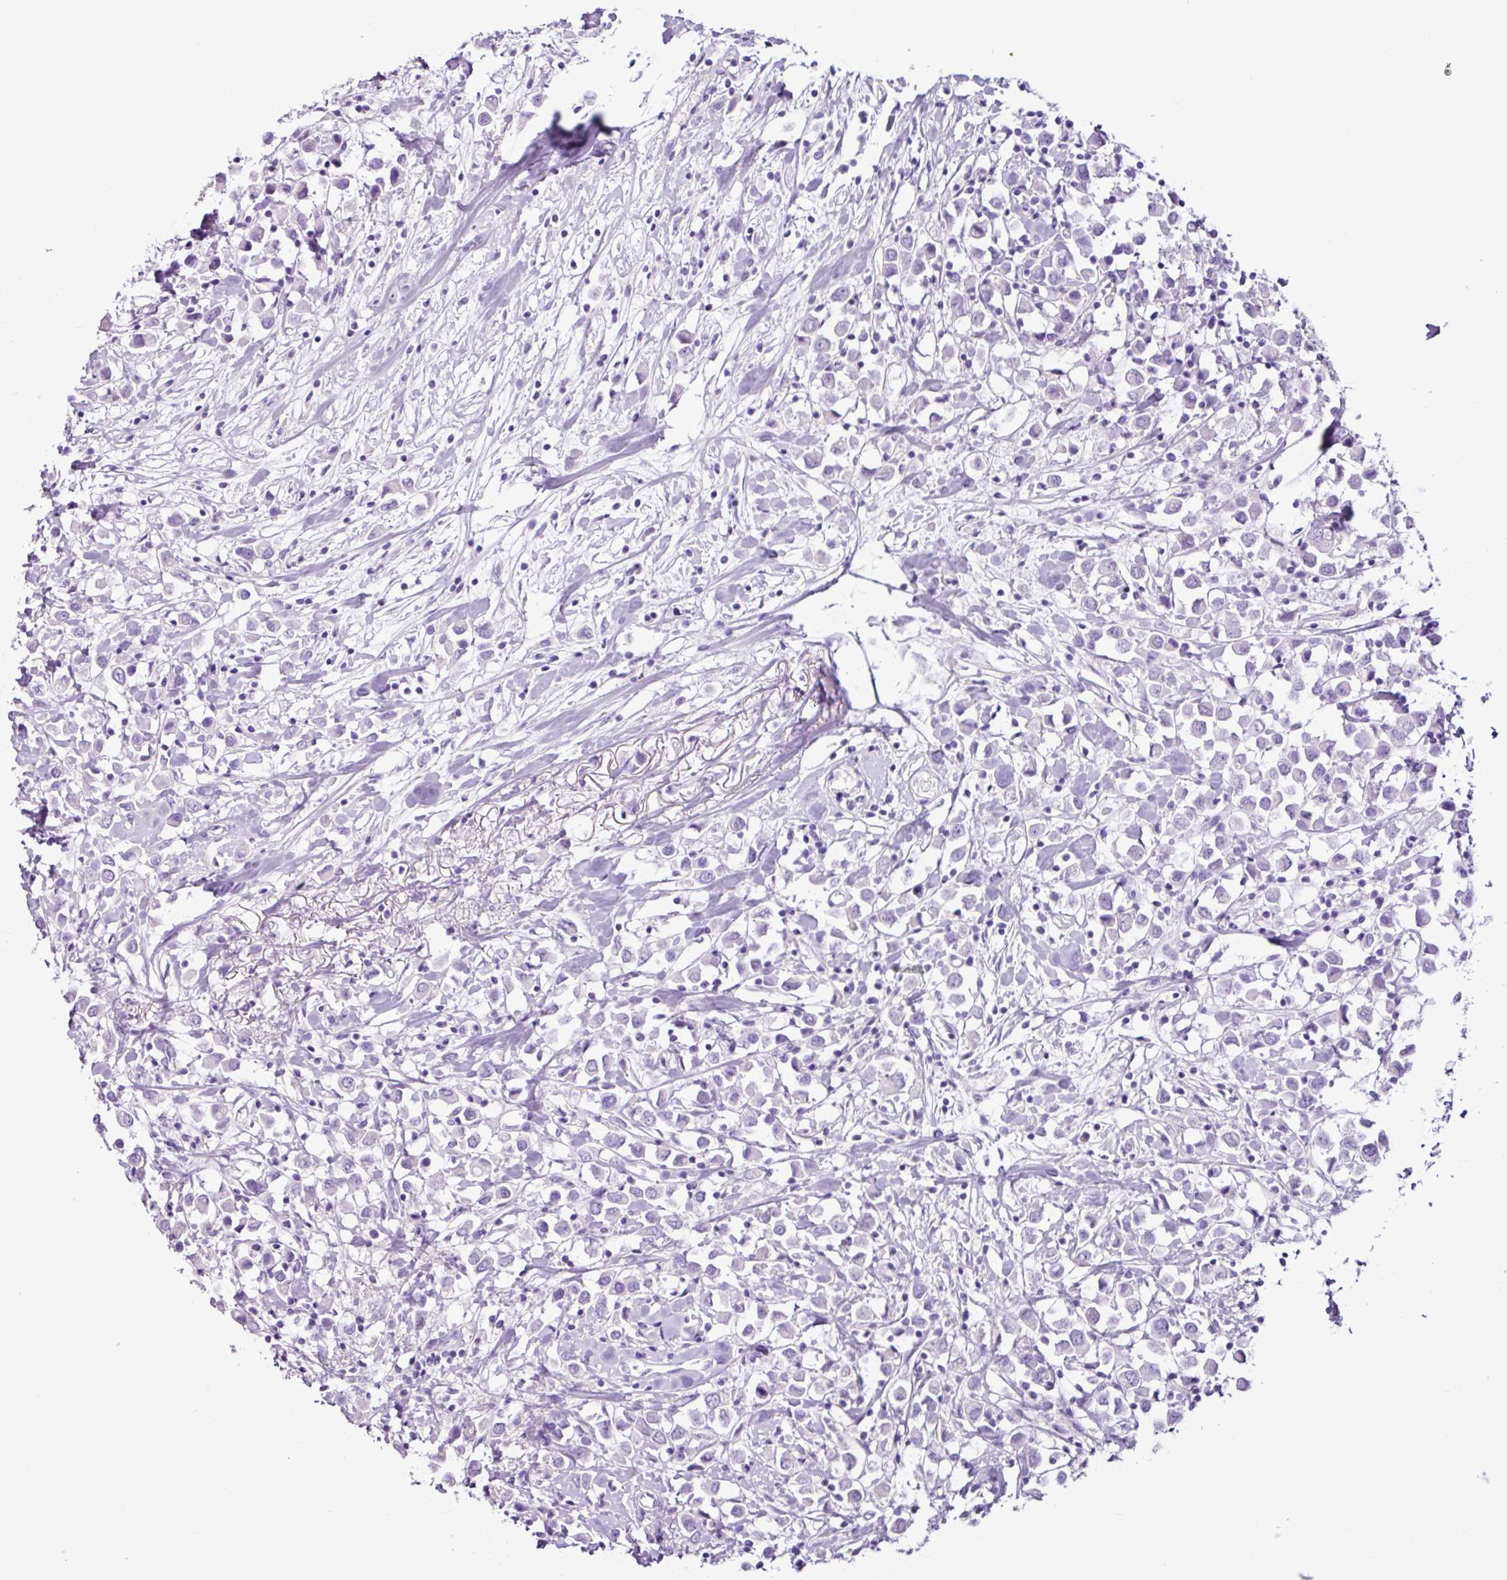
{"staining": {"intensity": "negative", "quantity": "none", "location": "none"}, "tissue": "breast cancer", "cell_type": "Tumor cells", "image_type": "cancer", "snomed": [{"axis": "morphology", "description": "Duct carcinoma"}, {"axis": "topography", "description": "Breast"}], "caption": "A high-resolution histopathology image shows immunohistochemistry staining of breast cancer (invasive ductal carcinoma), which shows no significant positivity in tumor cells.", "gene": "PGR", "patient": {"sex": "female", "age": 61}}